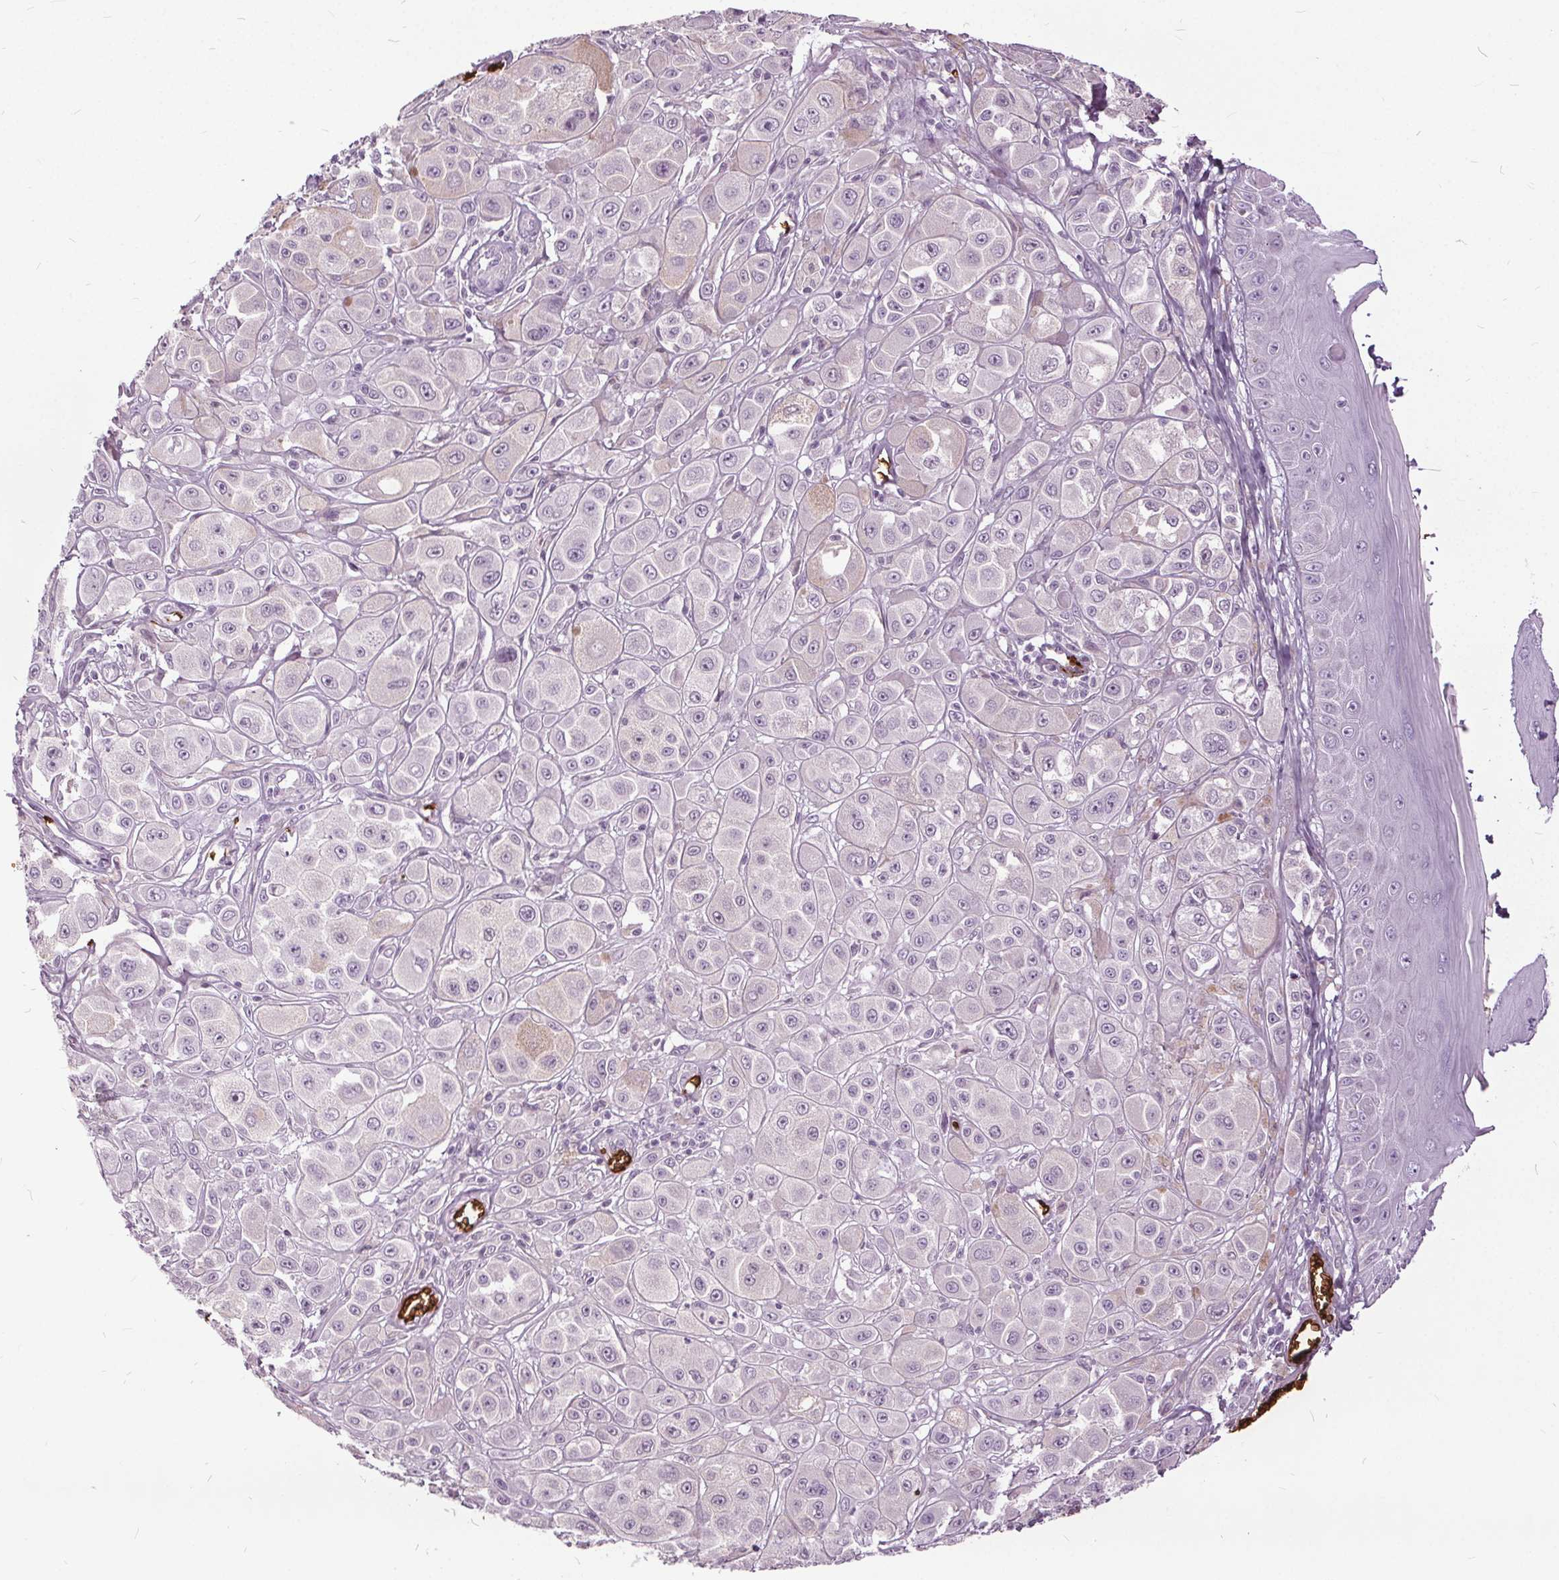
{"staining": {"intensity": "negative", "quantity": "none", "location": "none"}, "tissue": "melanoma", "cell_type": "Tumor cells", "image_type": "cancer", "snomed": [{"axis": "morphology", "description": "Malignant melanoma, NOS"}, {"axis": "topography", "description": "Skin"}], "caption": "Immunohistochemical staining of melanoma reveals no significant expression in tumor cells.", "gene": "SLC4A1", "patient": {"sex": "male", "age": 67}}